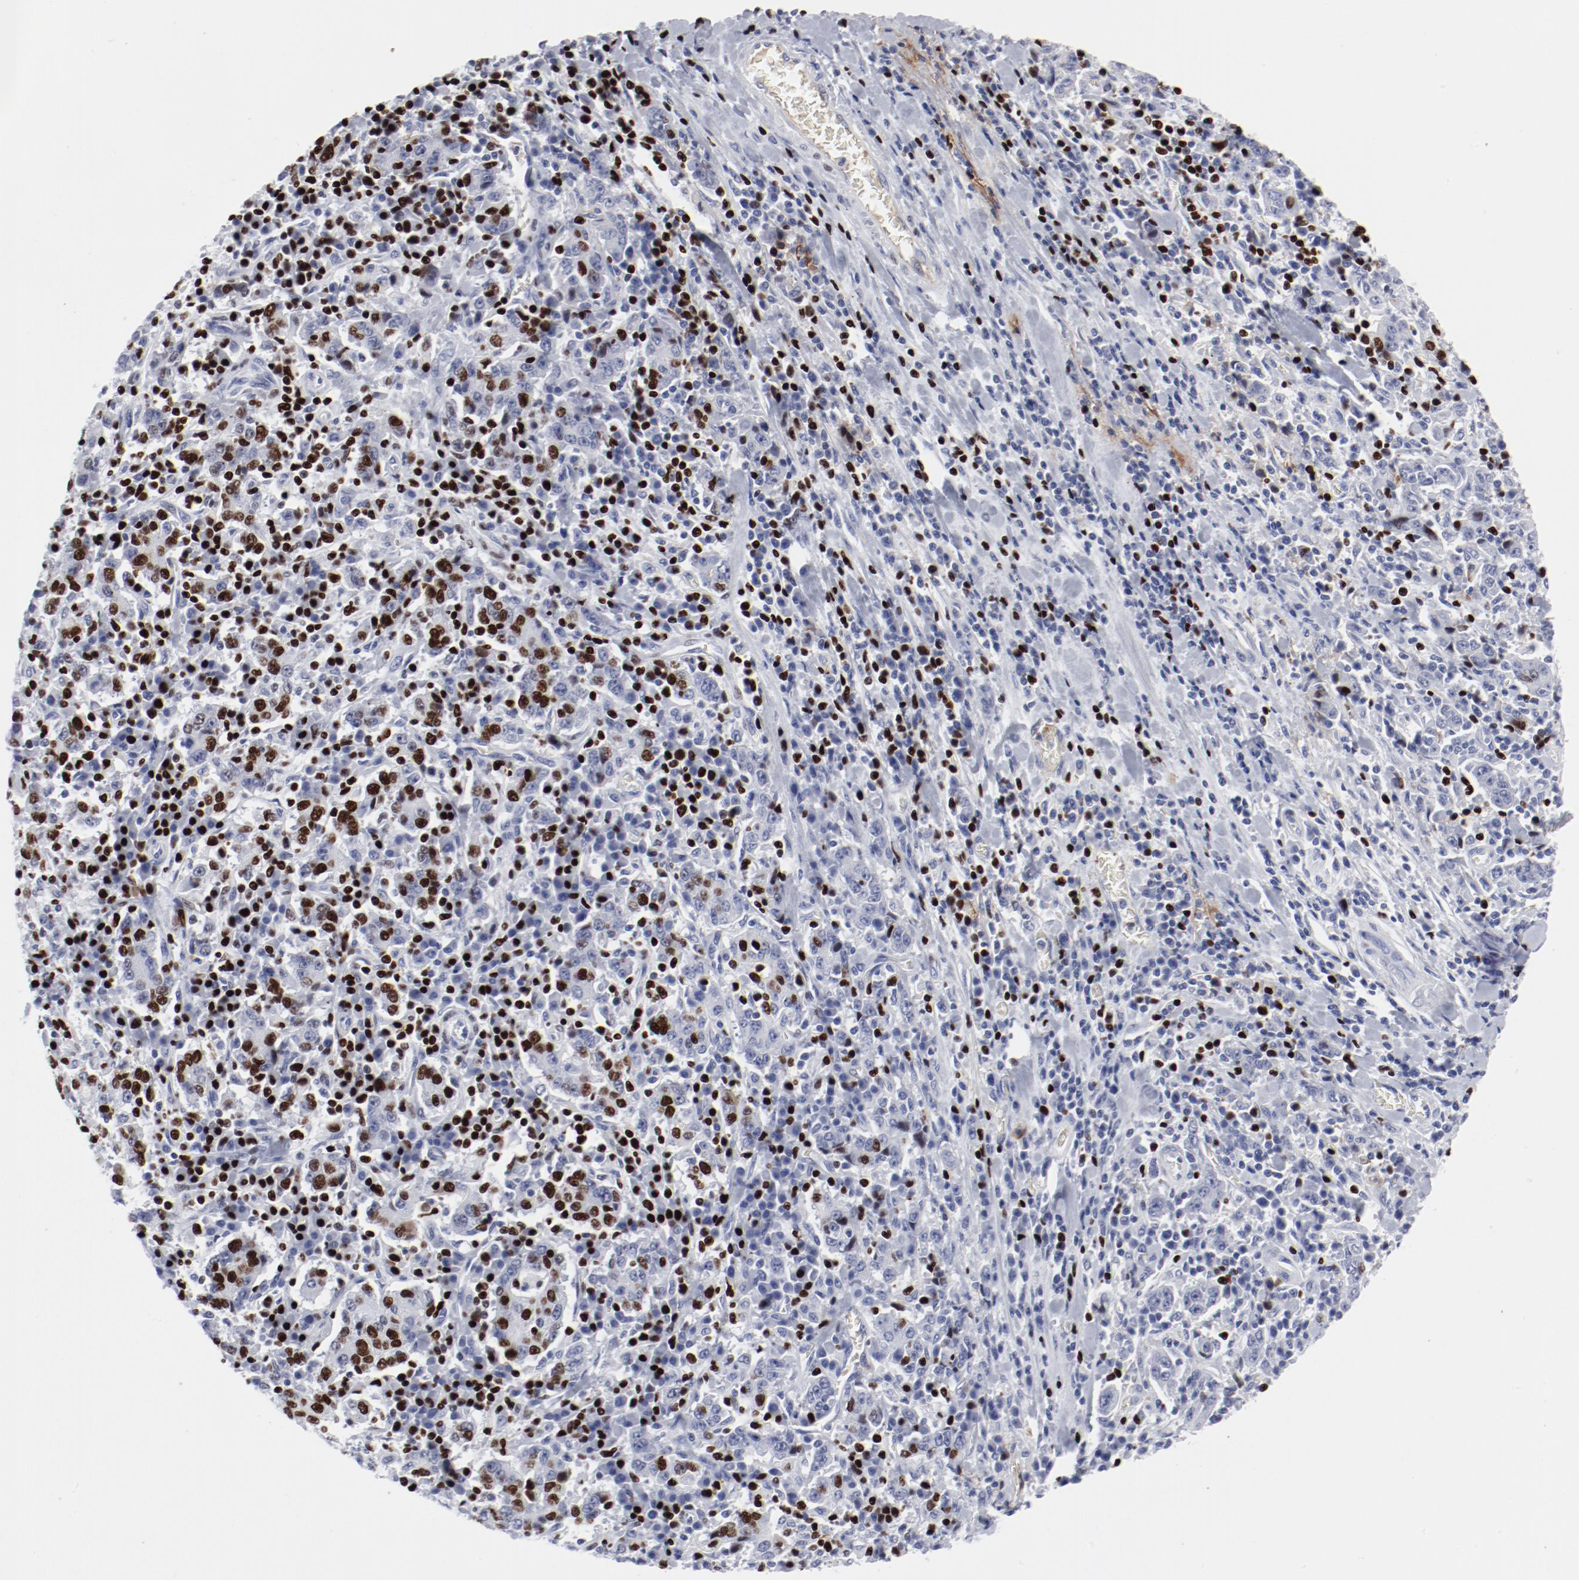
{"staining": {"intensity": "strong", "quantity": "25%-75%", "location": "nuclear"}, "tissue": "stomach cancer", "cell_type": "Tumor cells", "image_type": "cancer", "snomed": [{"axis": "morphology", "description": "Normal tissue, NOS"}, {"axis": "morphology", "description": "Adenocarcinoma, NOS"}, {"axis": "topography", "description": "Stomach, upper"}, {"axis": "topography", "description": "Stomach"}], "caption": "IHC (DAB (3,3'-diaminobenzidine)) staining of human adenocarcinoma (stomach) displays strong nuclear protein expression in approximately 25%-75% of tumor cells.", "gene": "SMARCC2", "patient": {"sex": "male", "age": 59}}